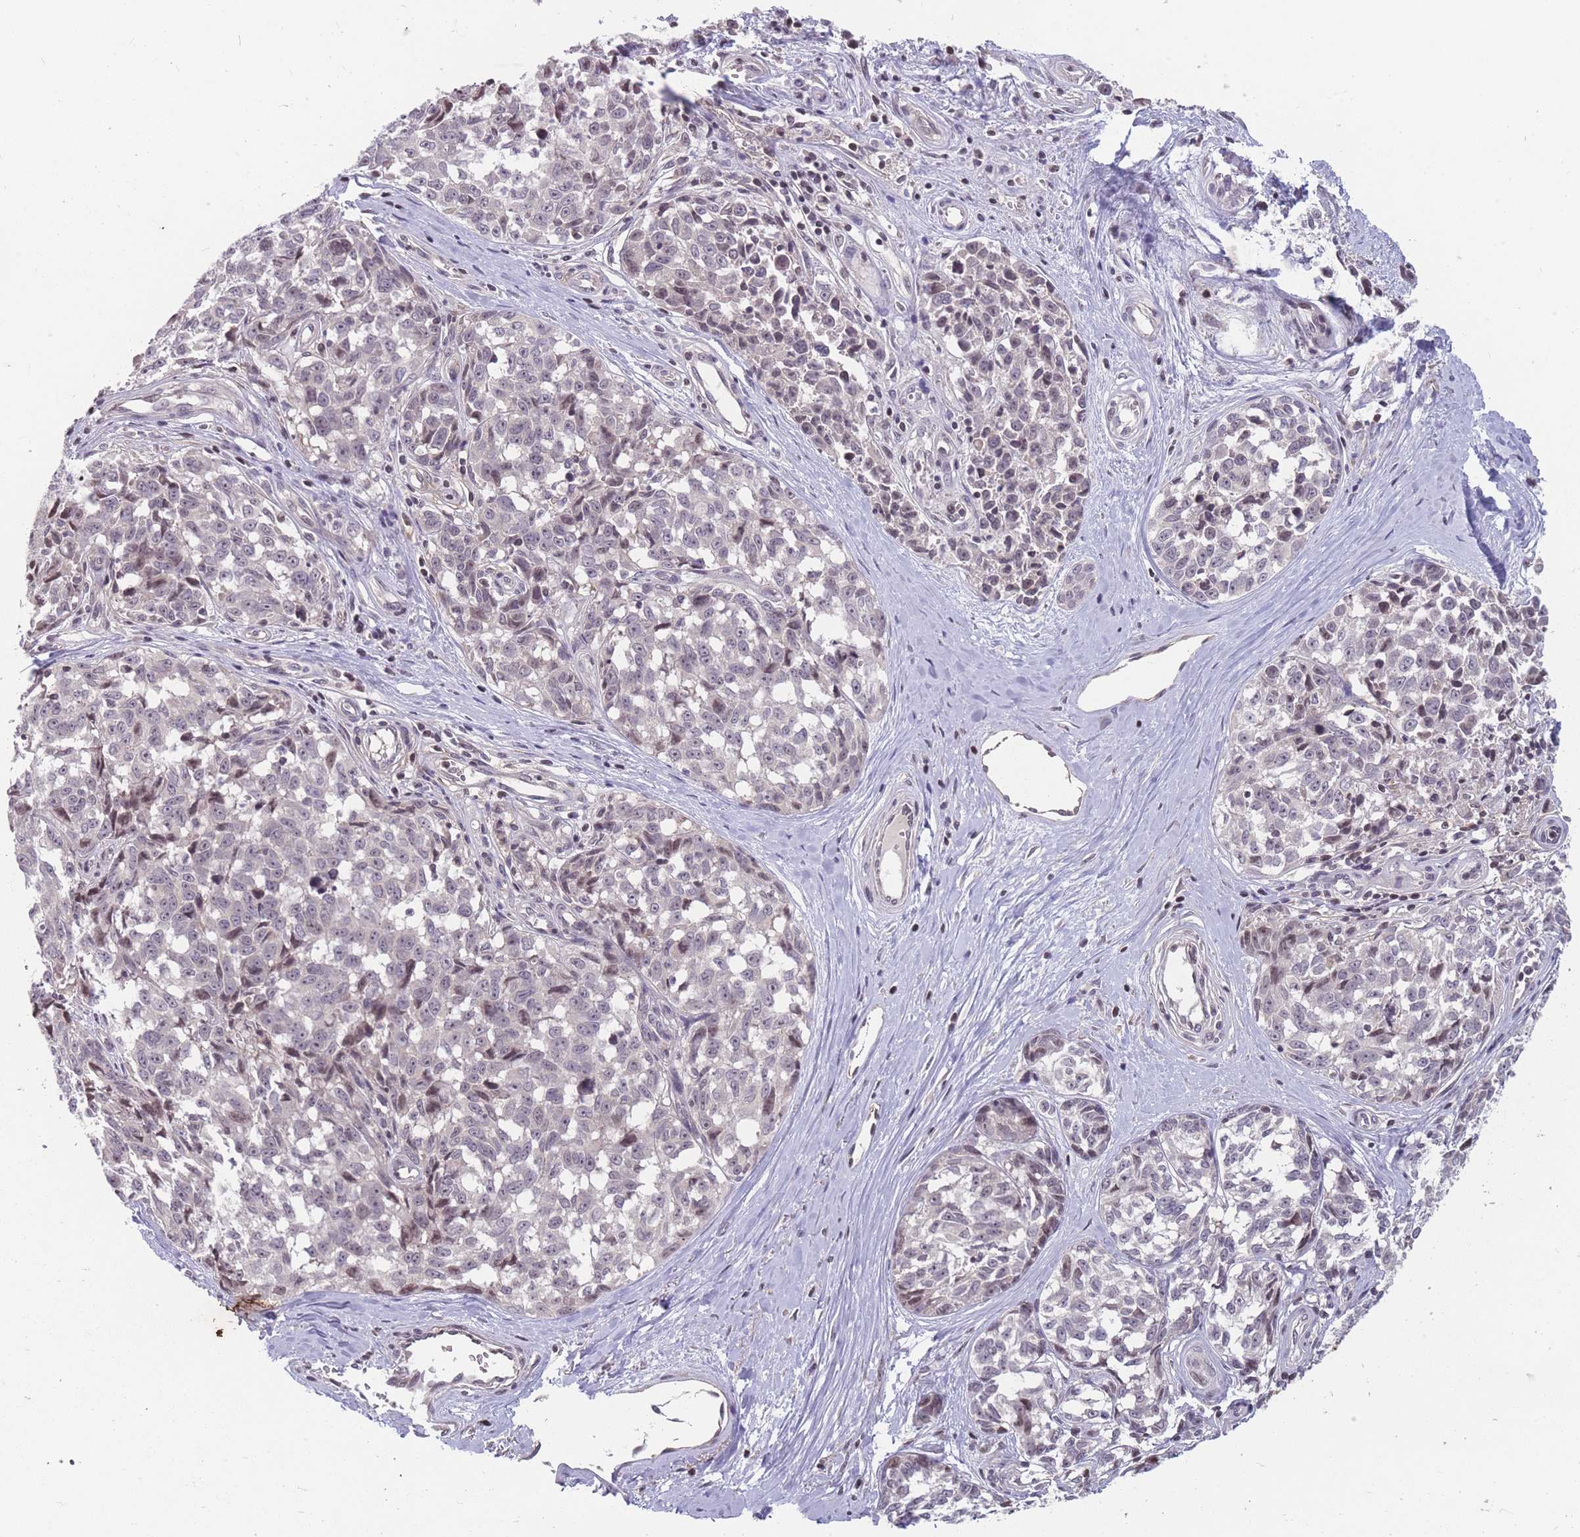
{"staining": {"intensity": "negative", "quantity": "none", "location": "none"}, "tissue": "melanoma", "cell_type": "Tumor cells", "image_type": "cancer", "snomed": [{"axis": "morphology", "description": "Normal tissue, NOS"}, {"axis": "morphology", "description": "Malignant melanoma, NOS"}, {"axis": "topography", "description": "Skin"}], "caption": "Malignant melanoma was stained to show a protein in brown. There is no significant staining in tumor cells.", "gene": "GGT5", "patient": {"sex": "female", "age": 64}}